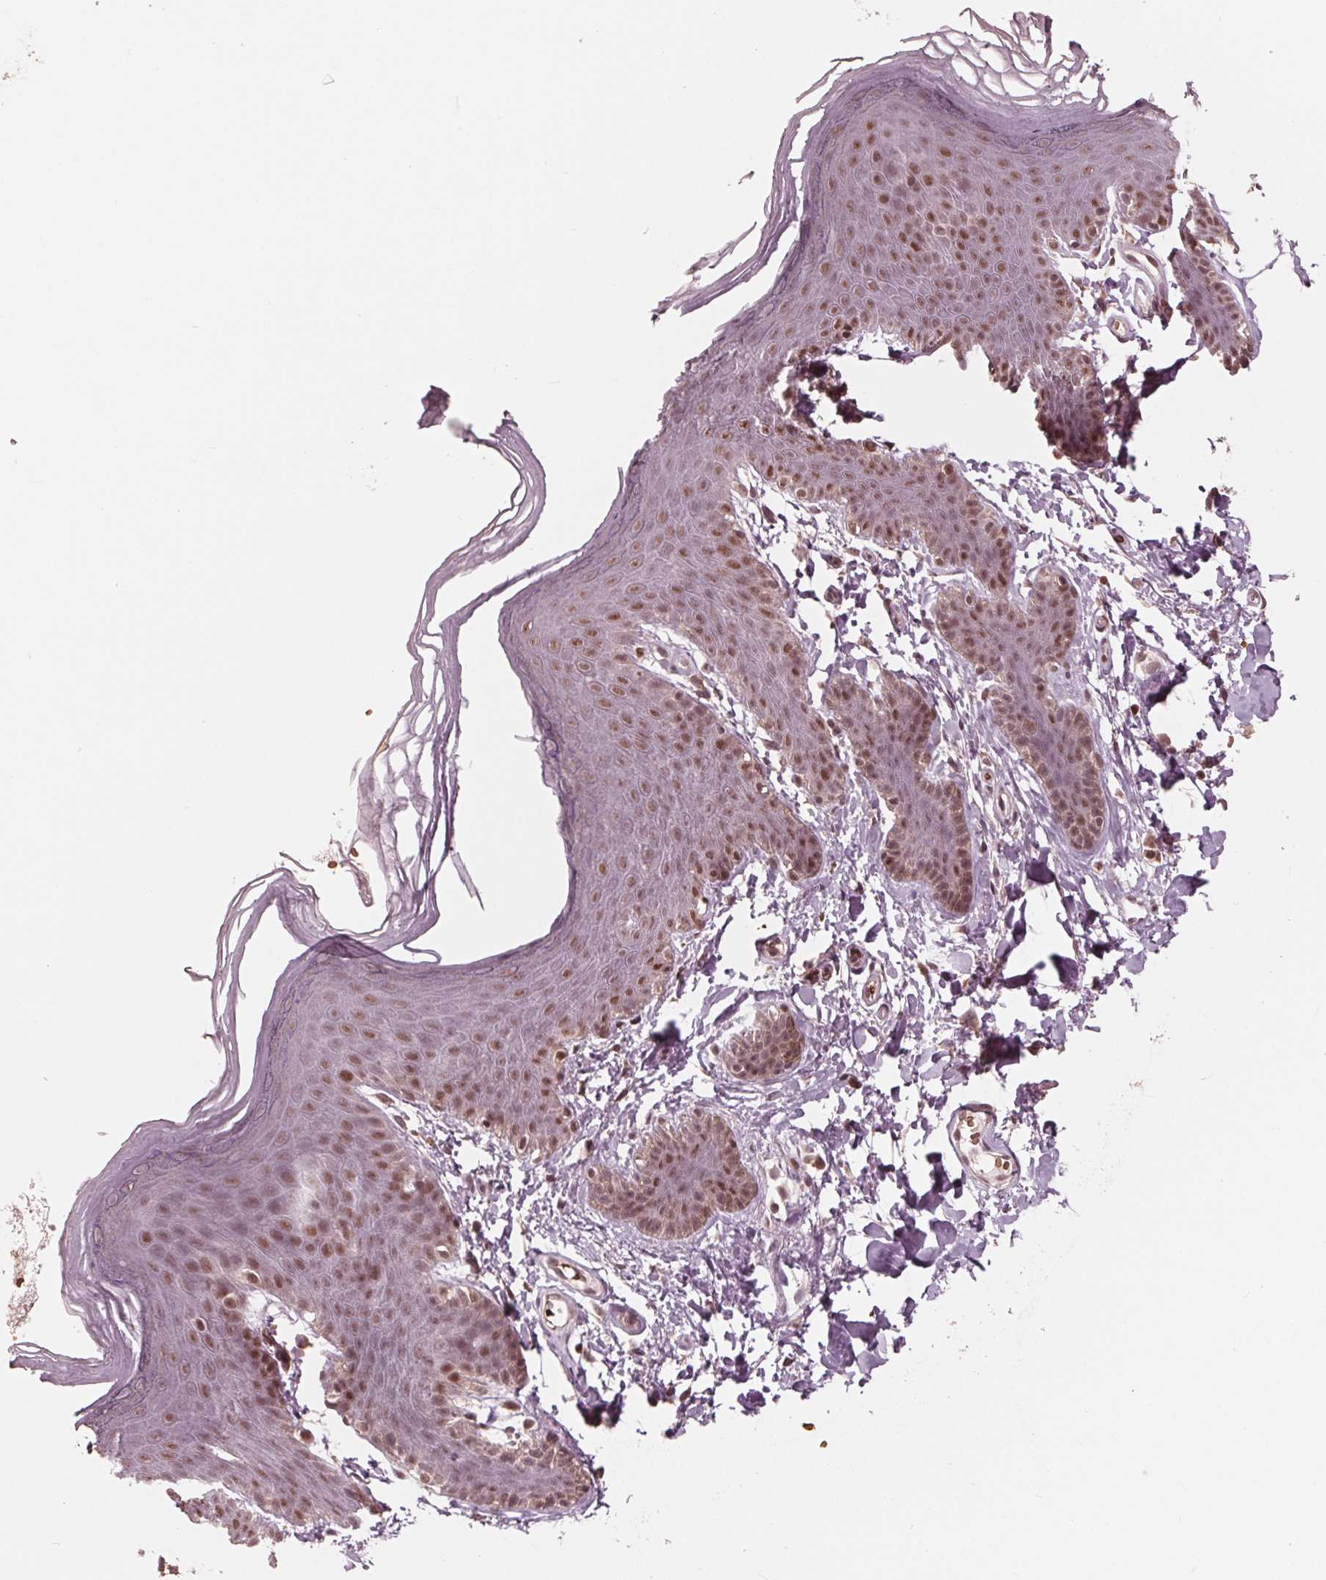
{"staining": {"intensity": "moderate", "quantity": "25%-75%", "location": "nuclear"}, "tissue": "skin", "cell_type": "Epidermal cells", "image_type": "normal", "snomed": [{"axis": "morphology", "description": "Normal tissue, NOS"}, {"axis": "topography", "description": "Anal"}], "caption": "The photomicrograph reveals immunohistochemical staining of normal skin. There is moderate nuclear expression is identified in about 25%-75% of epidermal cells.", "gene": "HIRIP3", "patient": {"sex": "male", "age": 53}}